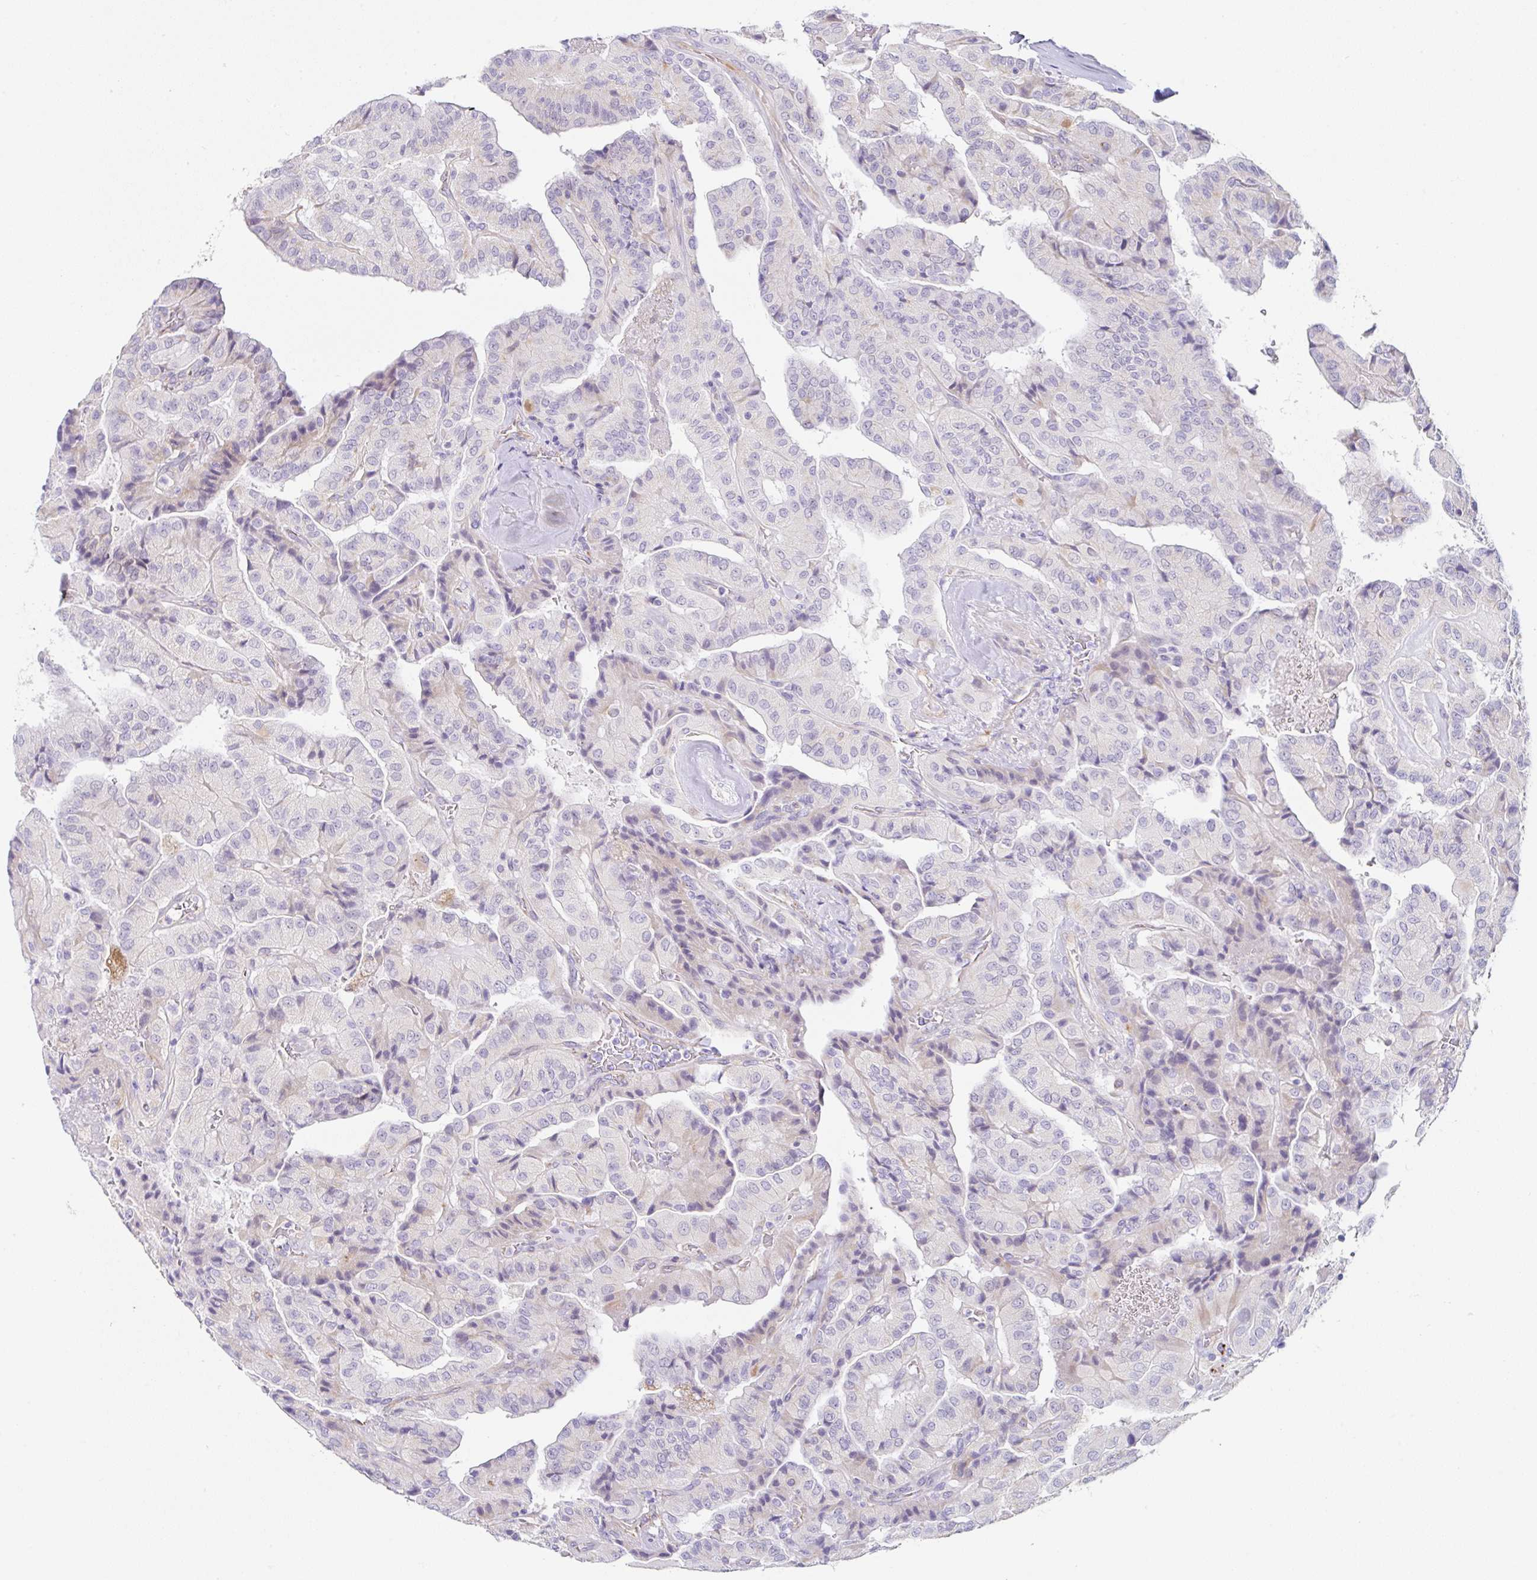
{"staining": {"intensity": "weak", "quantity": "<25%", "location": "cytoplasmic/membranous"}, "tissue": "thyroid cancer", "cell_type": "Tumor cells", "image_type": "cancer", "snomed": [{"axis": "morphology", "description": "Normal tissue, NOS"}, {"axis": "morphology", "description": "Papillary adenocarcinoma, NOS"}, {"axis": "topography", "description": "Thyroid gland"}], "caption": "Thyroid cancer stained for a protein using IHC demonstrates no positivity tumor cells.", "gene": "DKK4", "patient": {"sex": "female", "age": 59}}